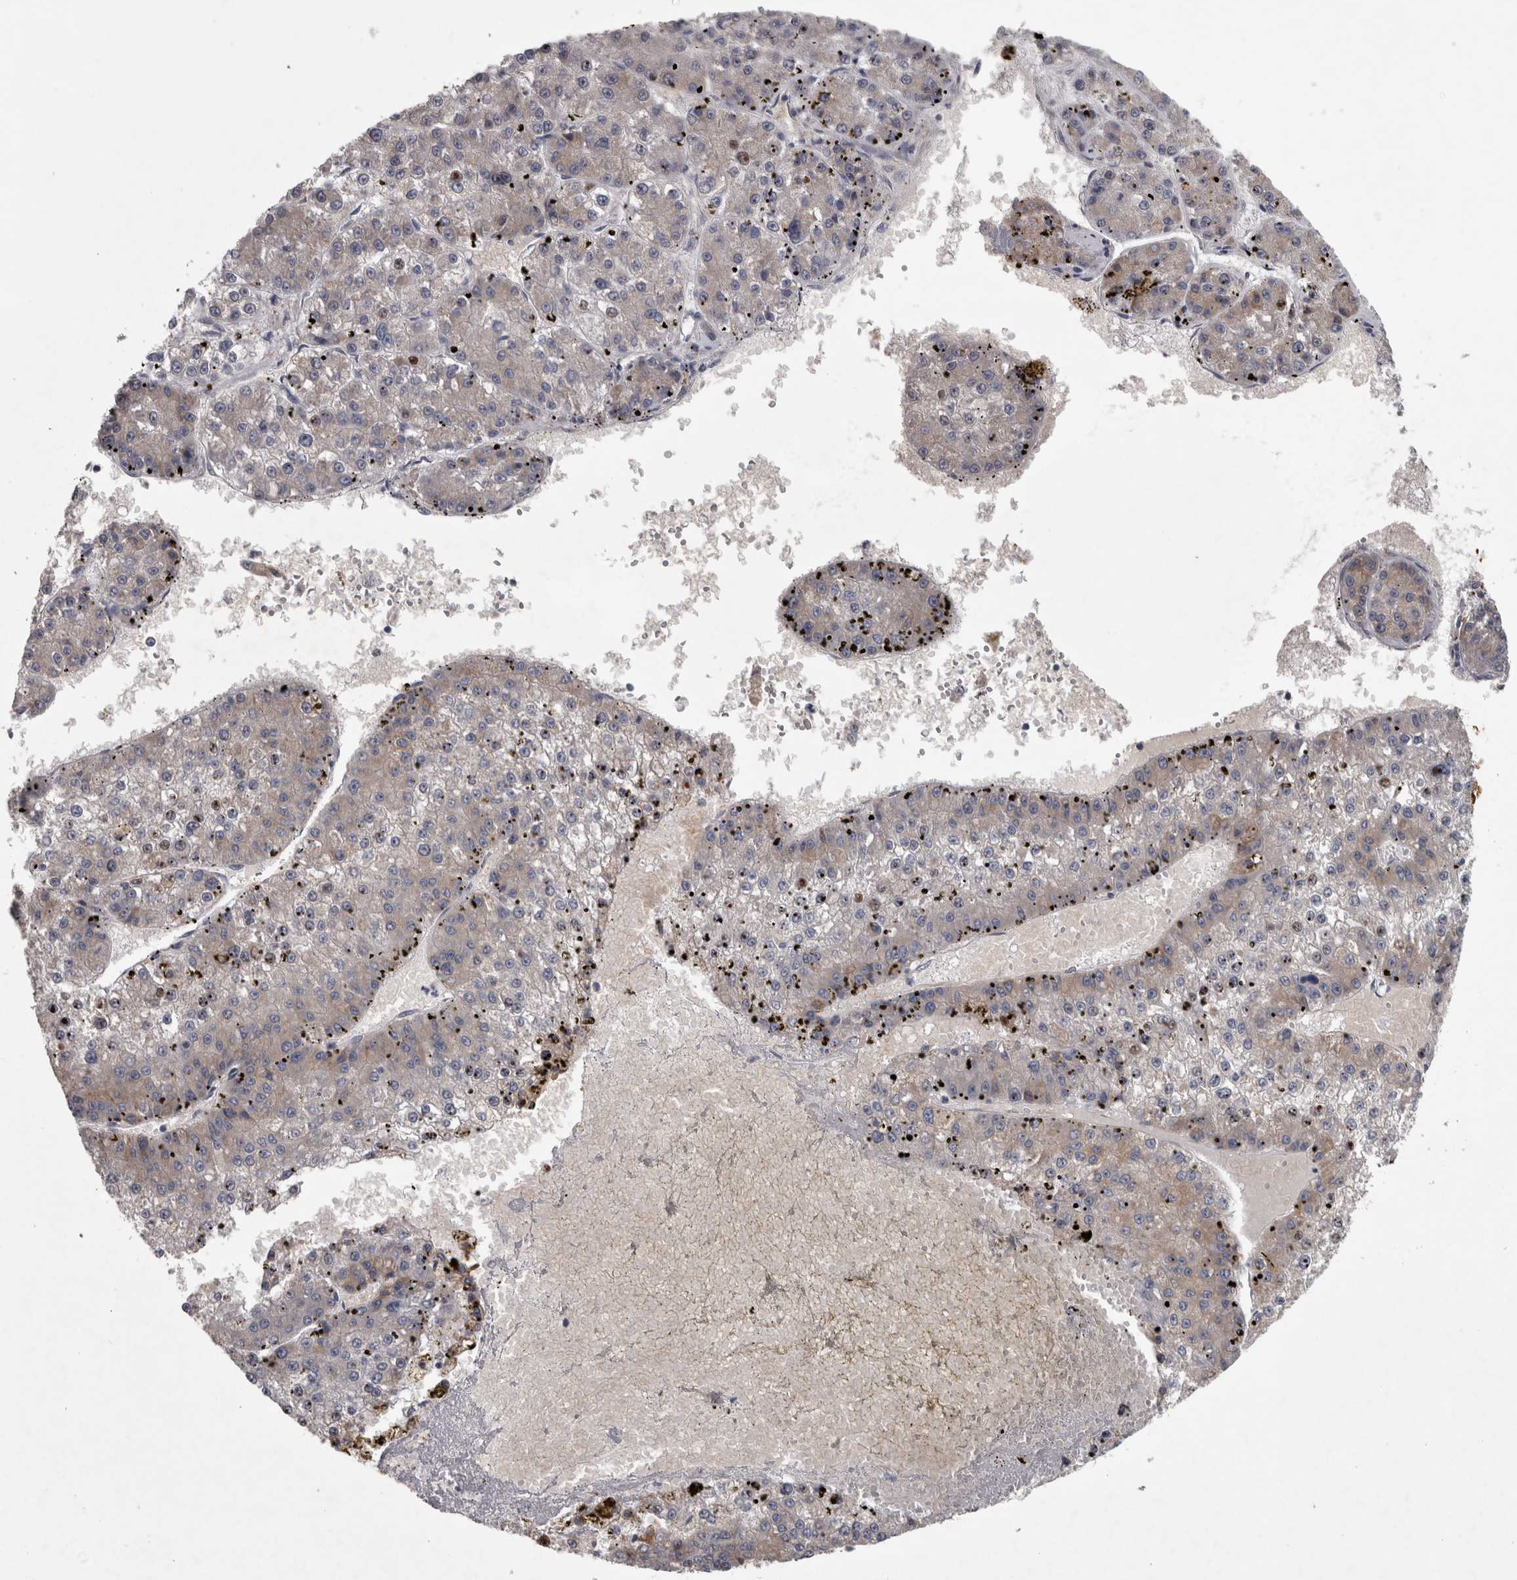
{"staining": {"intensity": "weak", "quantity": "25%-75%", "location": "cytoplasmic/membranous"}, "tissue": "liver cancer", "cell_type": "Tumor cells", "image_type": "cancer", "snomed": [{"axis": "morphology", "description": "Carcinoma, Hepatocellular, NOS"}, {"axis": "topography", "description": "Liver"}], "caption": "Liver hepatocellular carcinoma tissue exhibits weak cytoplasmic/membranous expression in about 25%-75% of tumor cells", "gene": "DBT", "patient": {"sex": "female", "age": 73}}